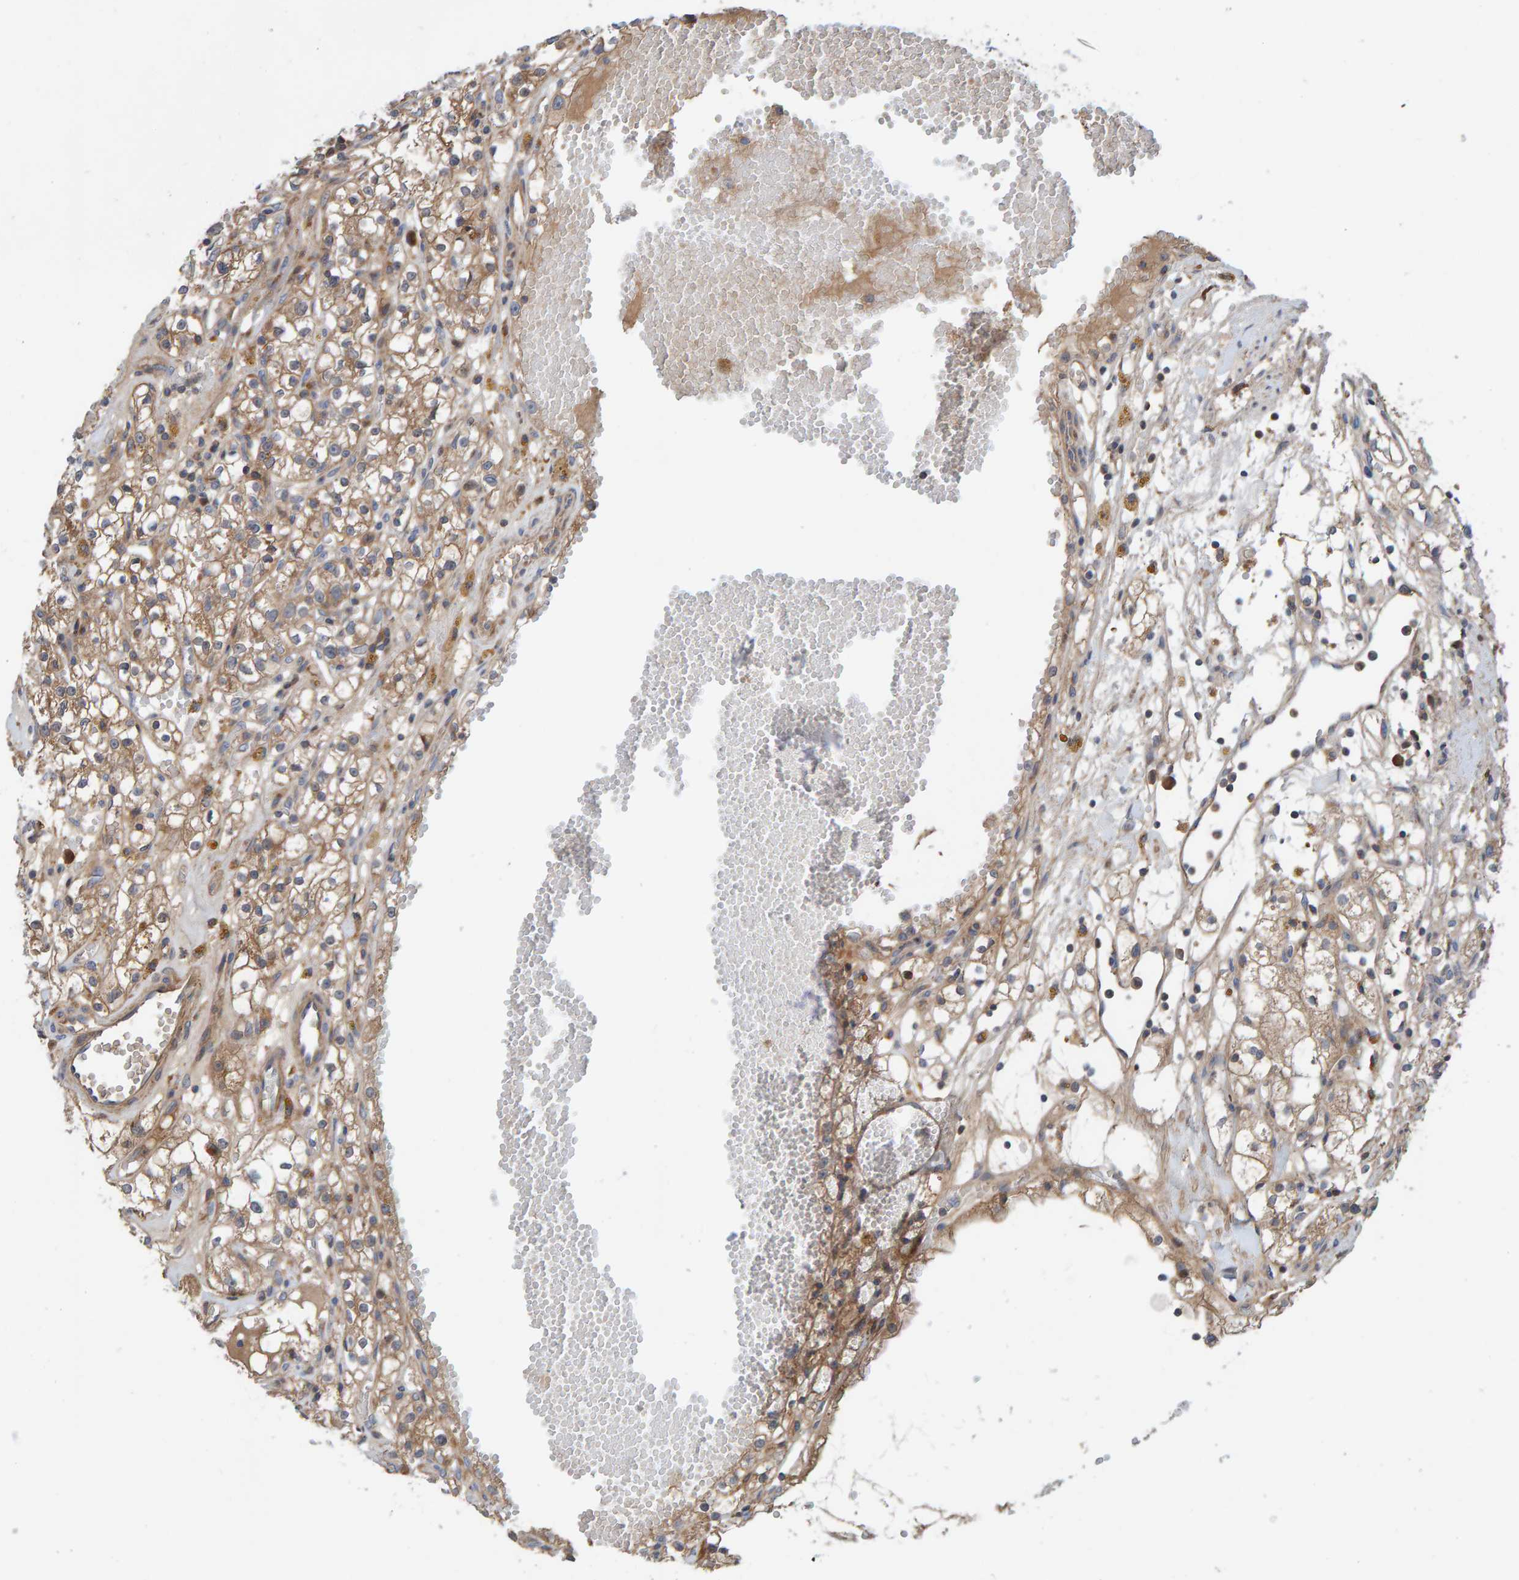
{"staining": {"intensity": "moderate", "quantity": ">75%", "location": "cytoplasmic/membranous"}, "tissue": "renal cancer", "cell_type": "Tumor cells", "image_type": "cancer", "snomed": [{"axis": "morphology", "description": "Adenocarcinoma, NOS"}, {"axis": "topography", "description": "Kidney"}], "caption": "IHC (DAB) staining of human renal adenocarcinoma shows moderate cytoplasmic/membranous protein expression in about >75% of tumor cells. The staining was performed using DAB to visualize the protein expression in brown, while the nuclei were stained in blue with hematoxylin (Magnification: 20x).", "gene": "KIAA0753", "patient": {"sex": "male", "age": 56}}